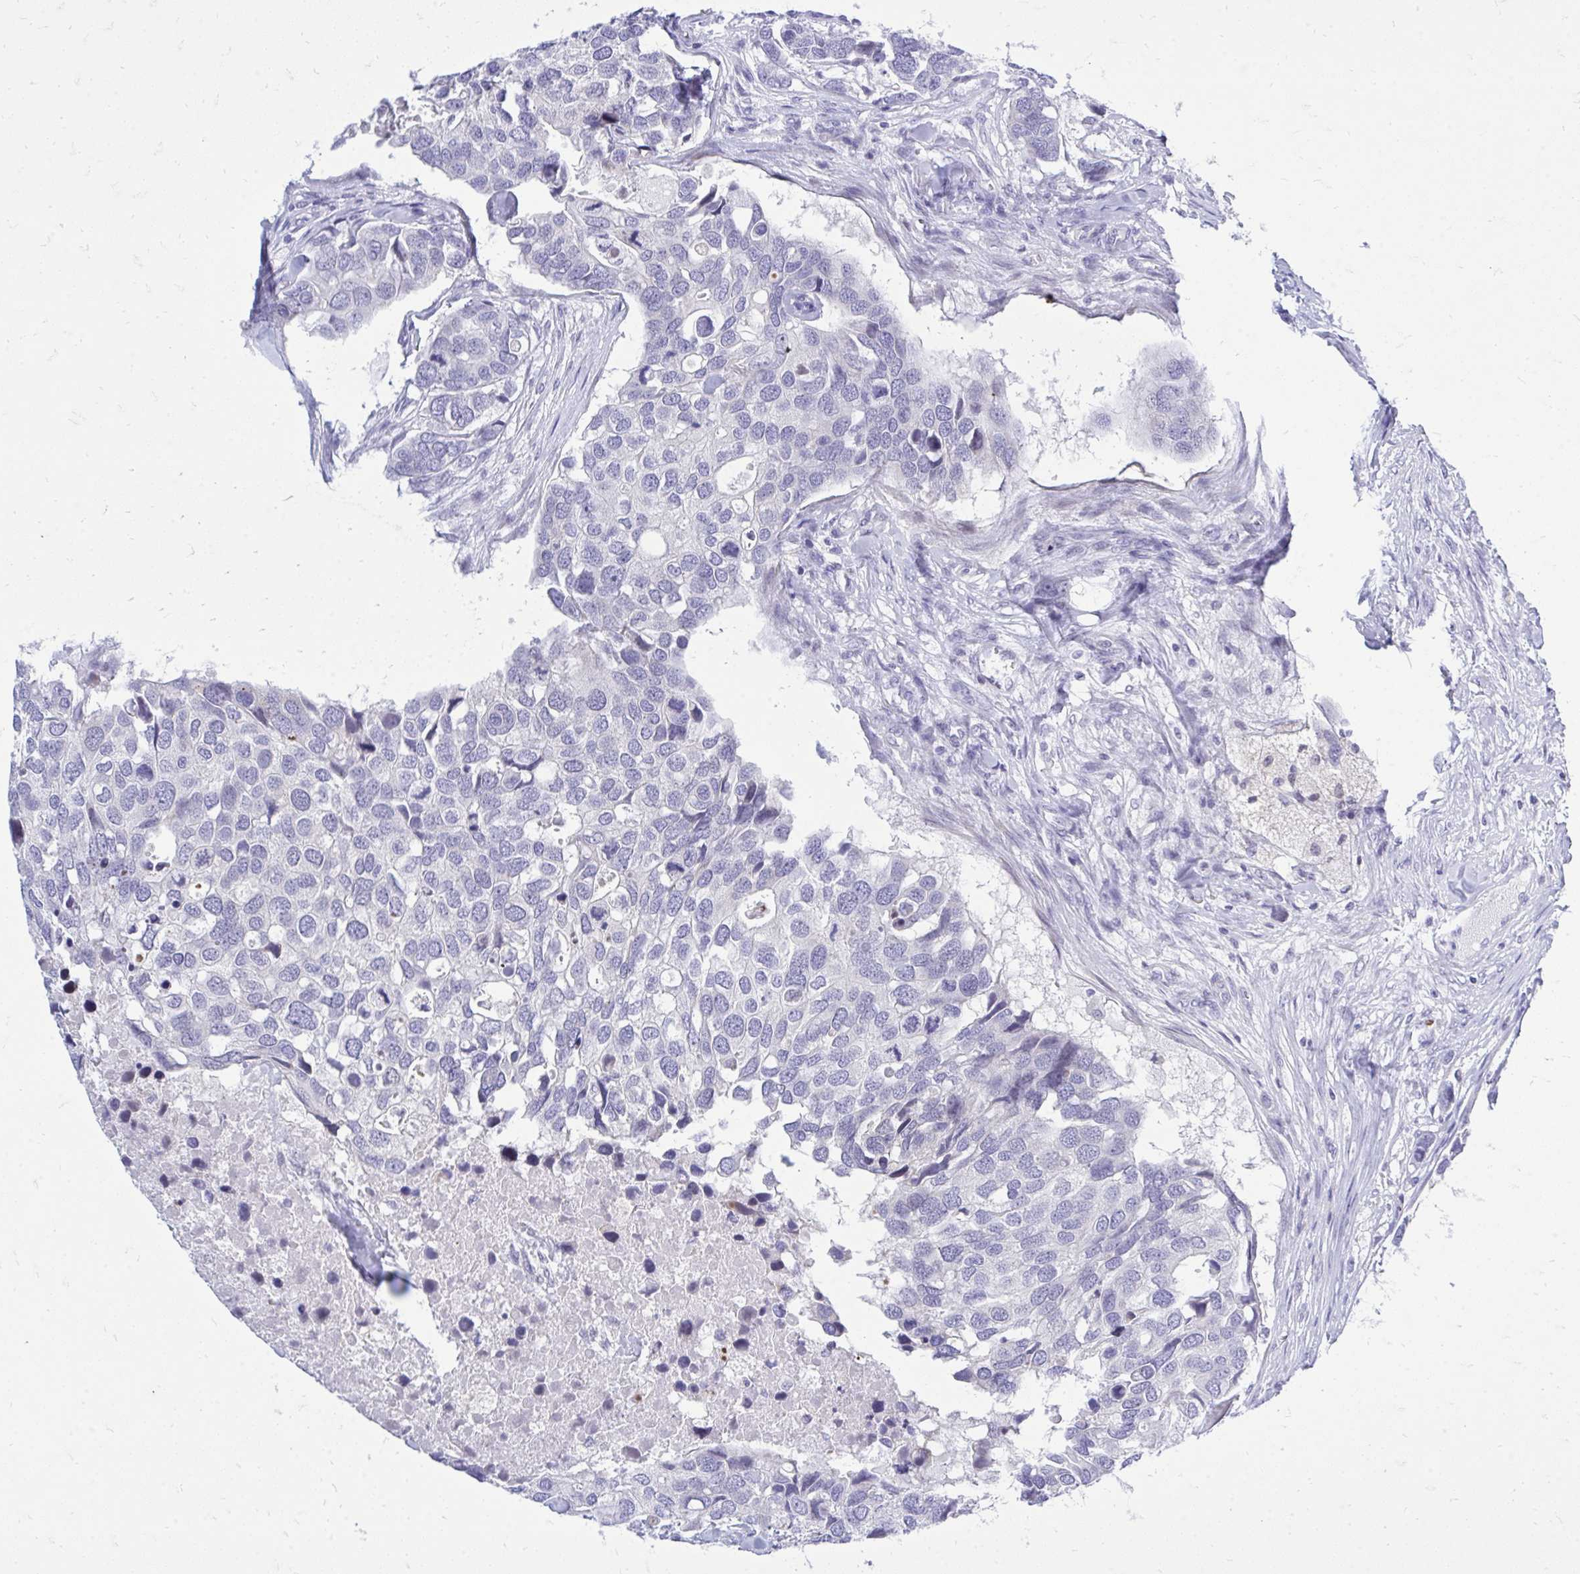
{"staining": {"intensity": "negative", "quantity": "none", "location": "none"}, "tissue": "breast cancer", "cell_type": "Tumor cells", "image_type": "cancer", "snomed": [{"axis": "morphology", "description": "Duct carcinoma"}, {"axis": "topography", "description": "Breast"}], "caption": "Immunohistochemistry histopathology image of neoplastic tissue: human breast invasive ductal carcinoma stained with DAB (3,3'-diaminobenzidine) demonstrates no significant protein expression in tumor cells. (DAB immunohistochemistry (IHC), high magnification).", "gene": "GABRA1", "patient": {"sex": "female", "age": 83}}